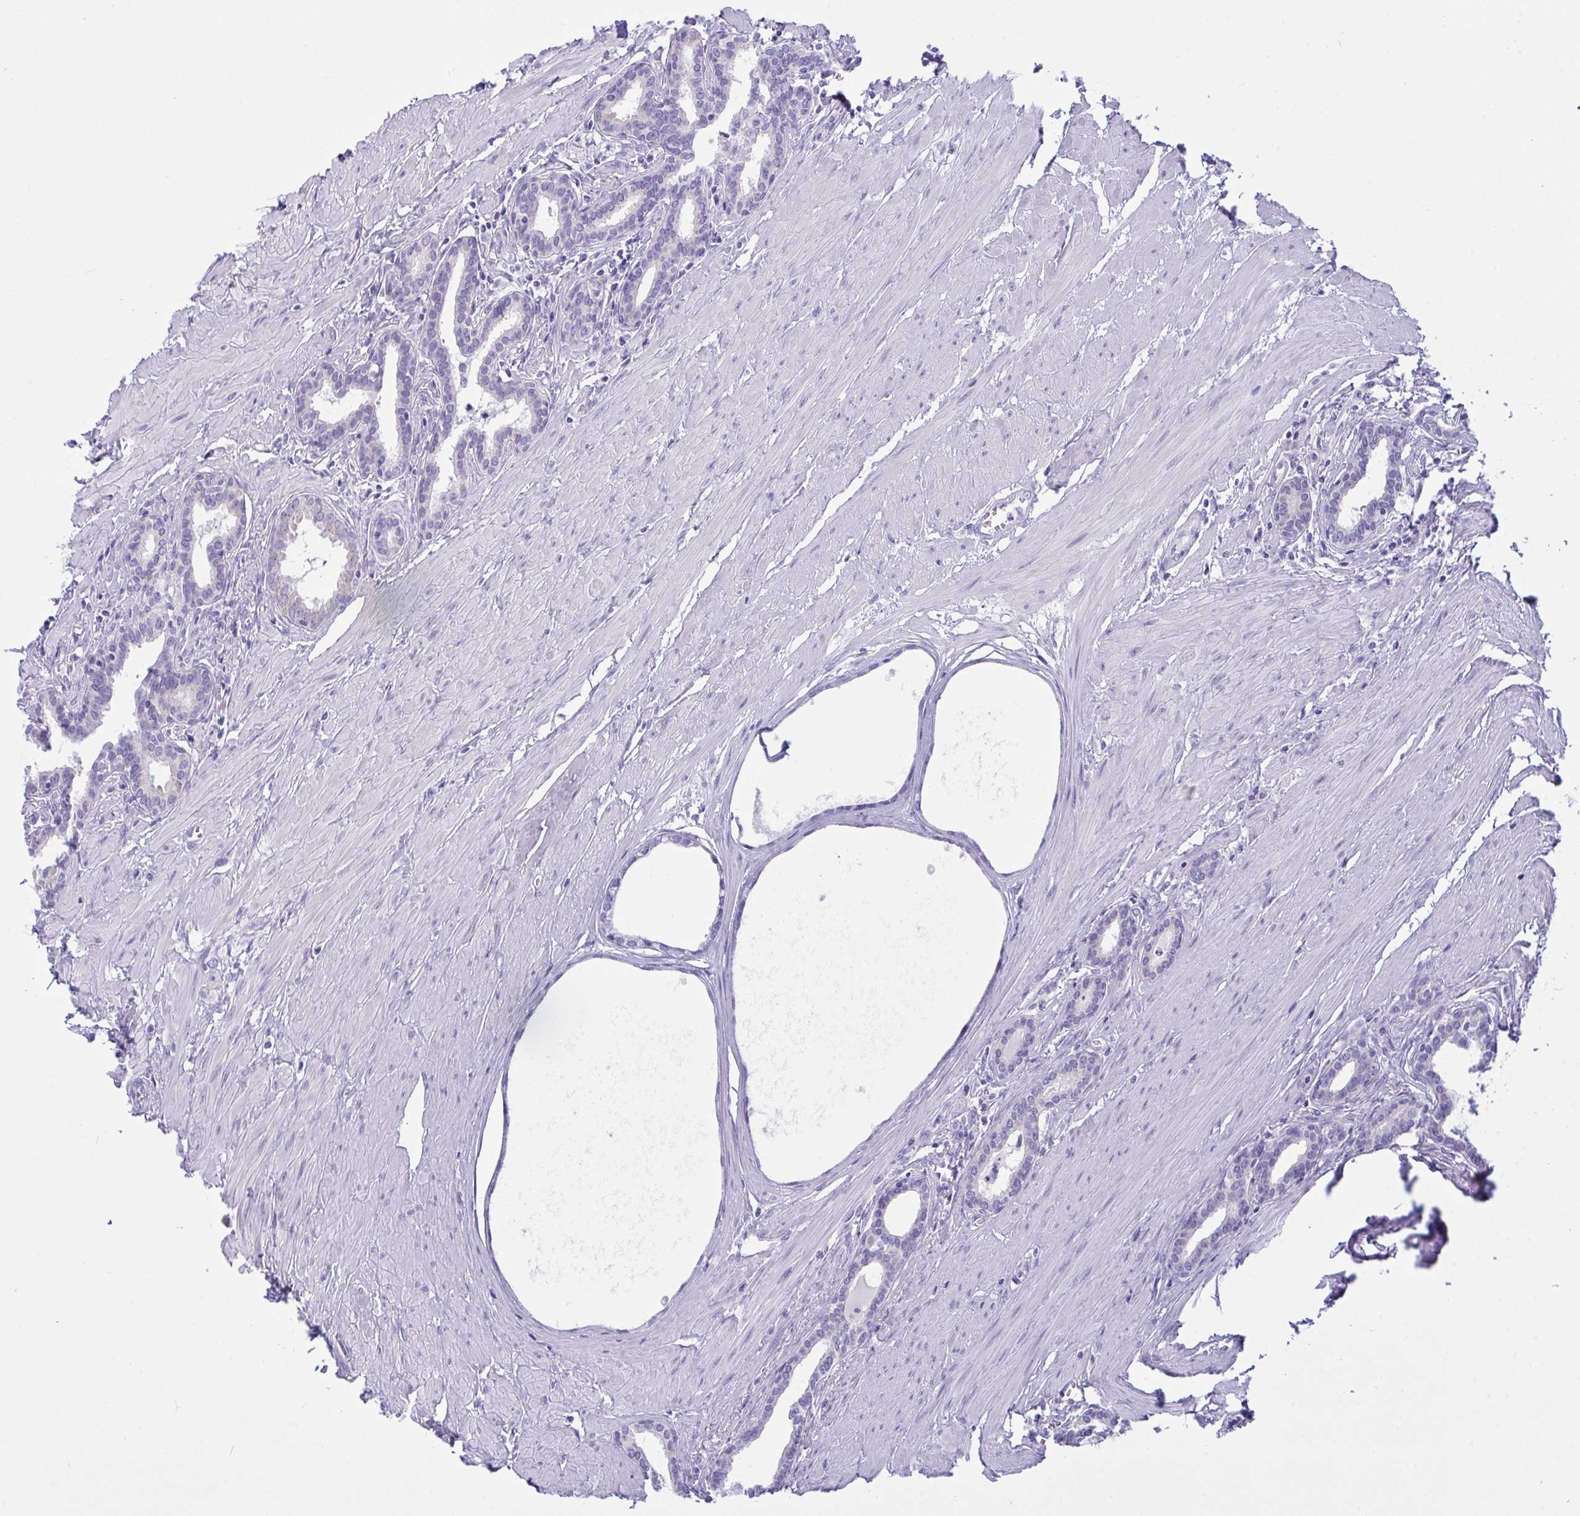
{"staining": {"intensity": "moderate", "quantity": "25%-75%", "location": "cytoplasmic/membranous"}, "tissue": "prostate", "cell_type": "Glandular cells", "image_type": "normal", "snomed": [{"axis": "morphology", "description": "Normal tissue, NOS"}, {"axis": "topography", "description": "Prostate"}, {"axis": "topography", "description": "Peripheral nerve tissue"}], "caption": "A micrograph showing moderate cytoplasmic/membranous expression in approximately 25%-75% of glandular cells in normal prostate, as visualized by brown immunohistochemical staining.", "gene": "BBS1", "patient": {"sex": "male", "age": 55}}